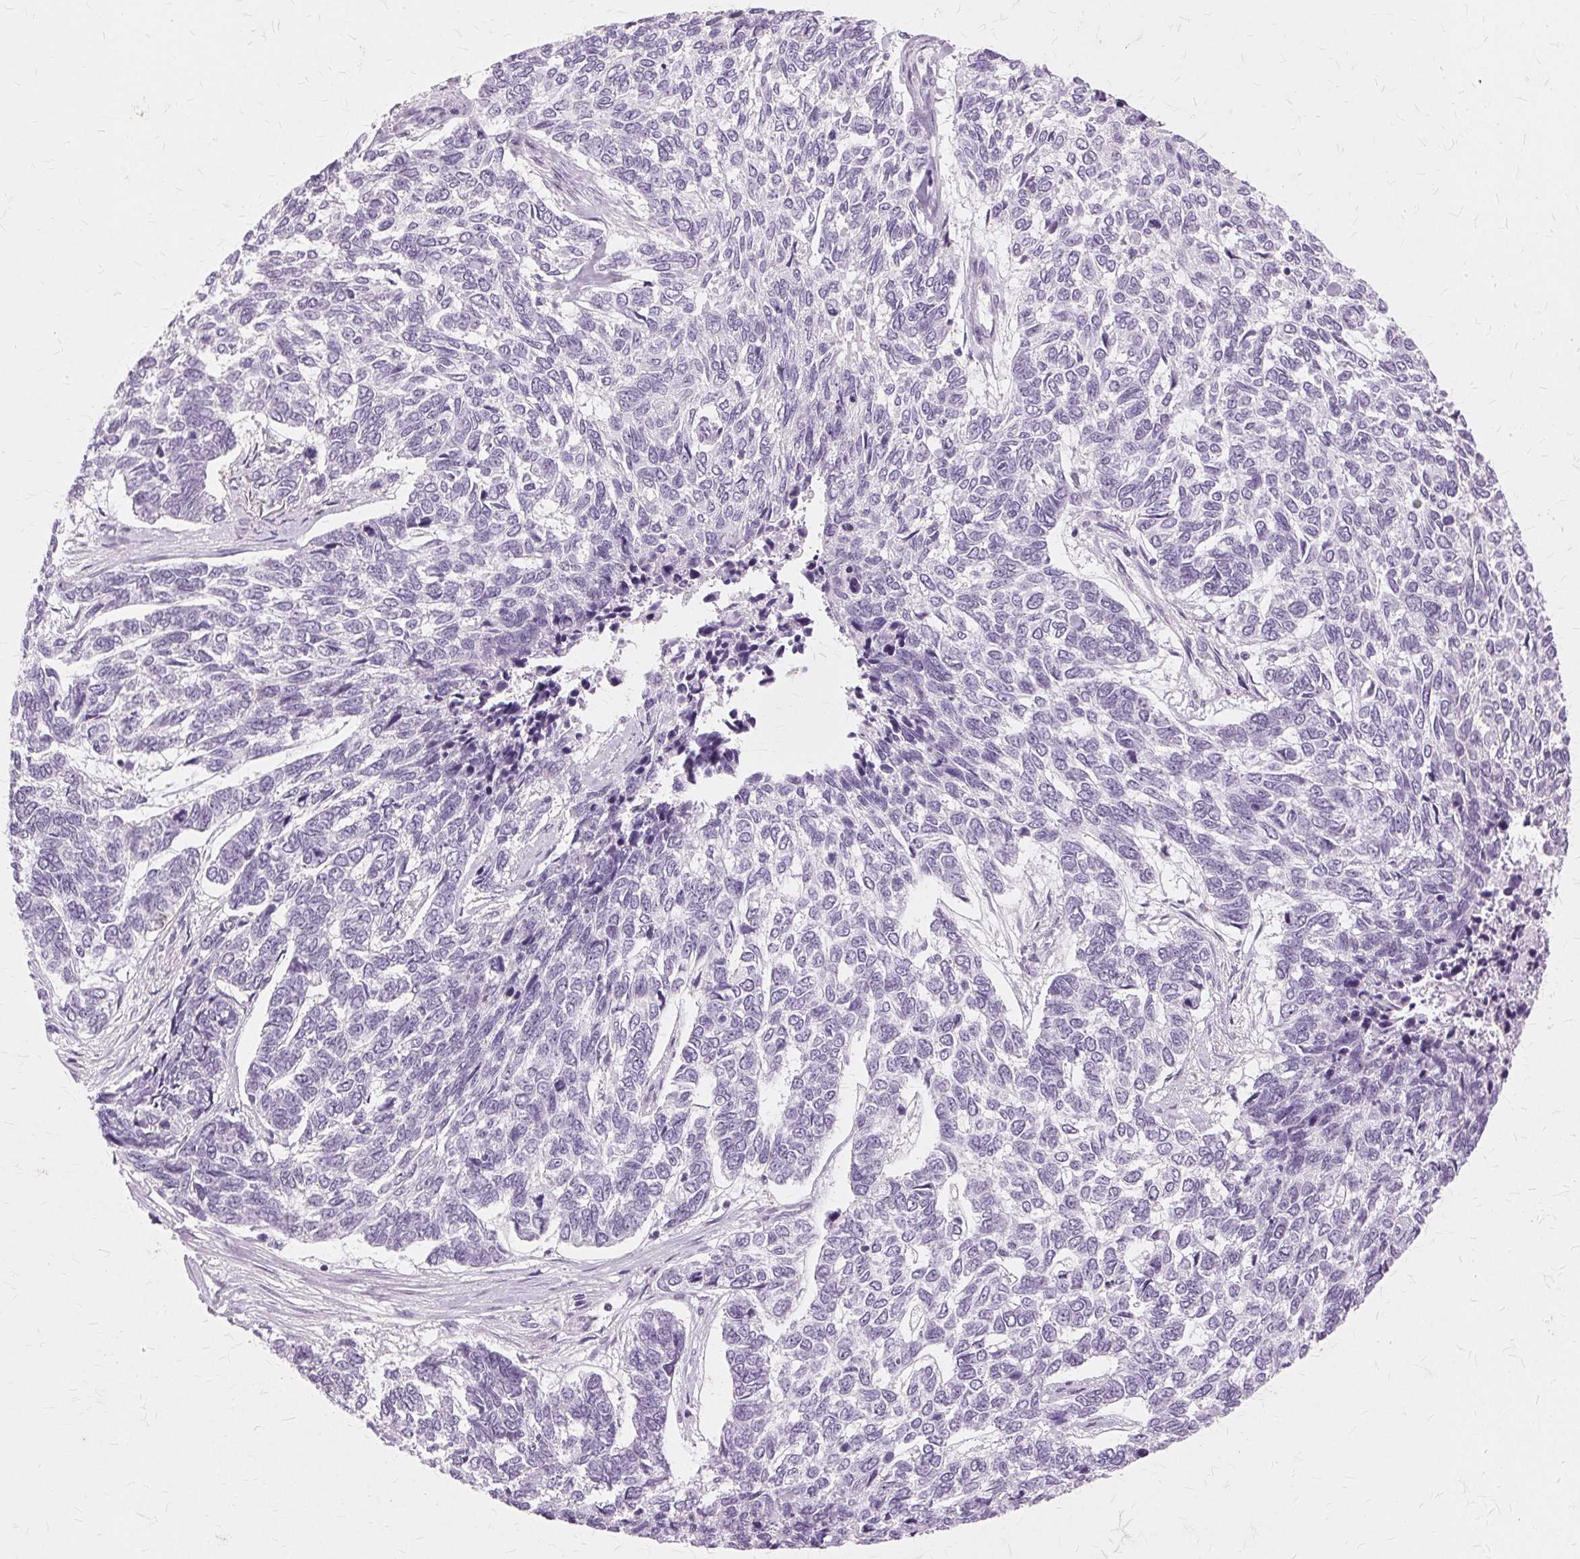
{"staining": {"intensity": "negative", "quantity": "none", "location": "none"}, "tissue": "skin cancer", "cell_type": "Tumor cells", "image_type": "cancer", "snomed": [{"axis": "morphology", "description": "Basal cell carcinoma"}, {"axis": "topography", "description": "Skin"}], "caption": "This image is of skin cancer stained with immunohistochemistry (IHC) to label a protein in brown with the nuclei are counter-stained blue. There is no expression in tumor cells.", "gene": "SLC45A3", "patient": {"sex": "female", "age": 65}}